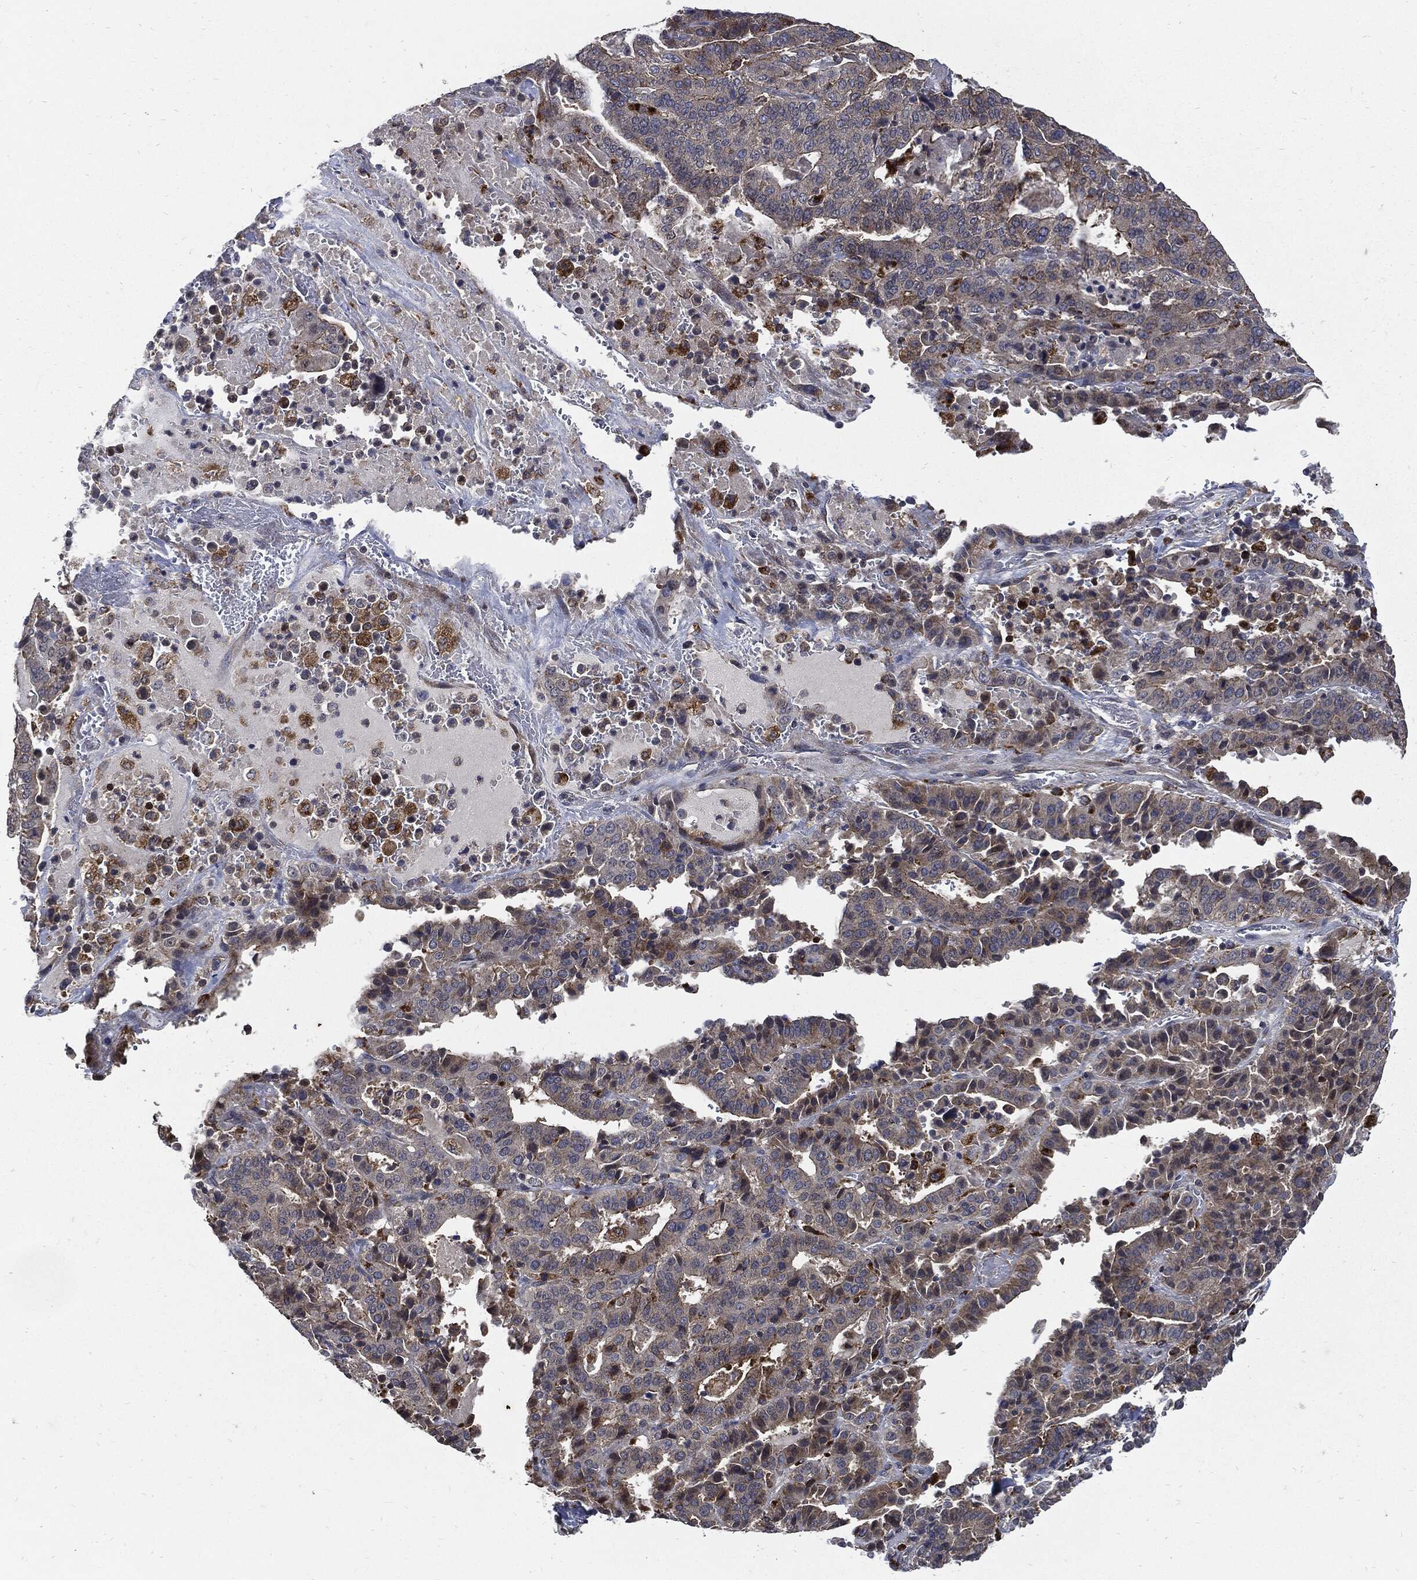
{"staining": {"intensity": "weak", "quantity": "<25%", "location": "cytoplasmic/membranous"}, "tissue": "stomach cancer", "cell_type": "Tumor cells", "image_type": "cancer", "snomed": [{"axis": "morphology", "description": "Adenocarcinoma, NOS"}, {"axis": "topography", "description": "Stomach"}], "caption": "Adenocarcinoma (stomach) was stained to show a protein in brown. There is no significant positivity in tumor cells.", "gene": "SLC31A2", "patient": {"sex": "male", "age": 48}}